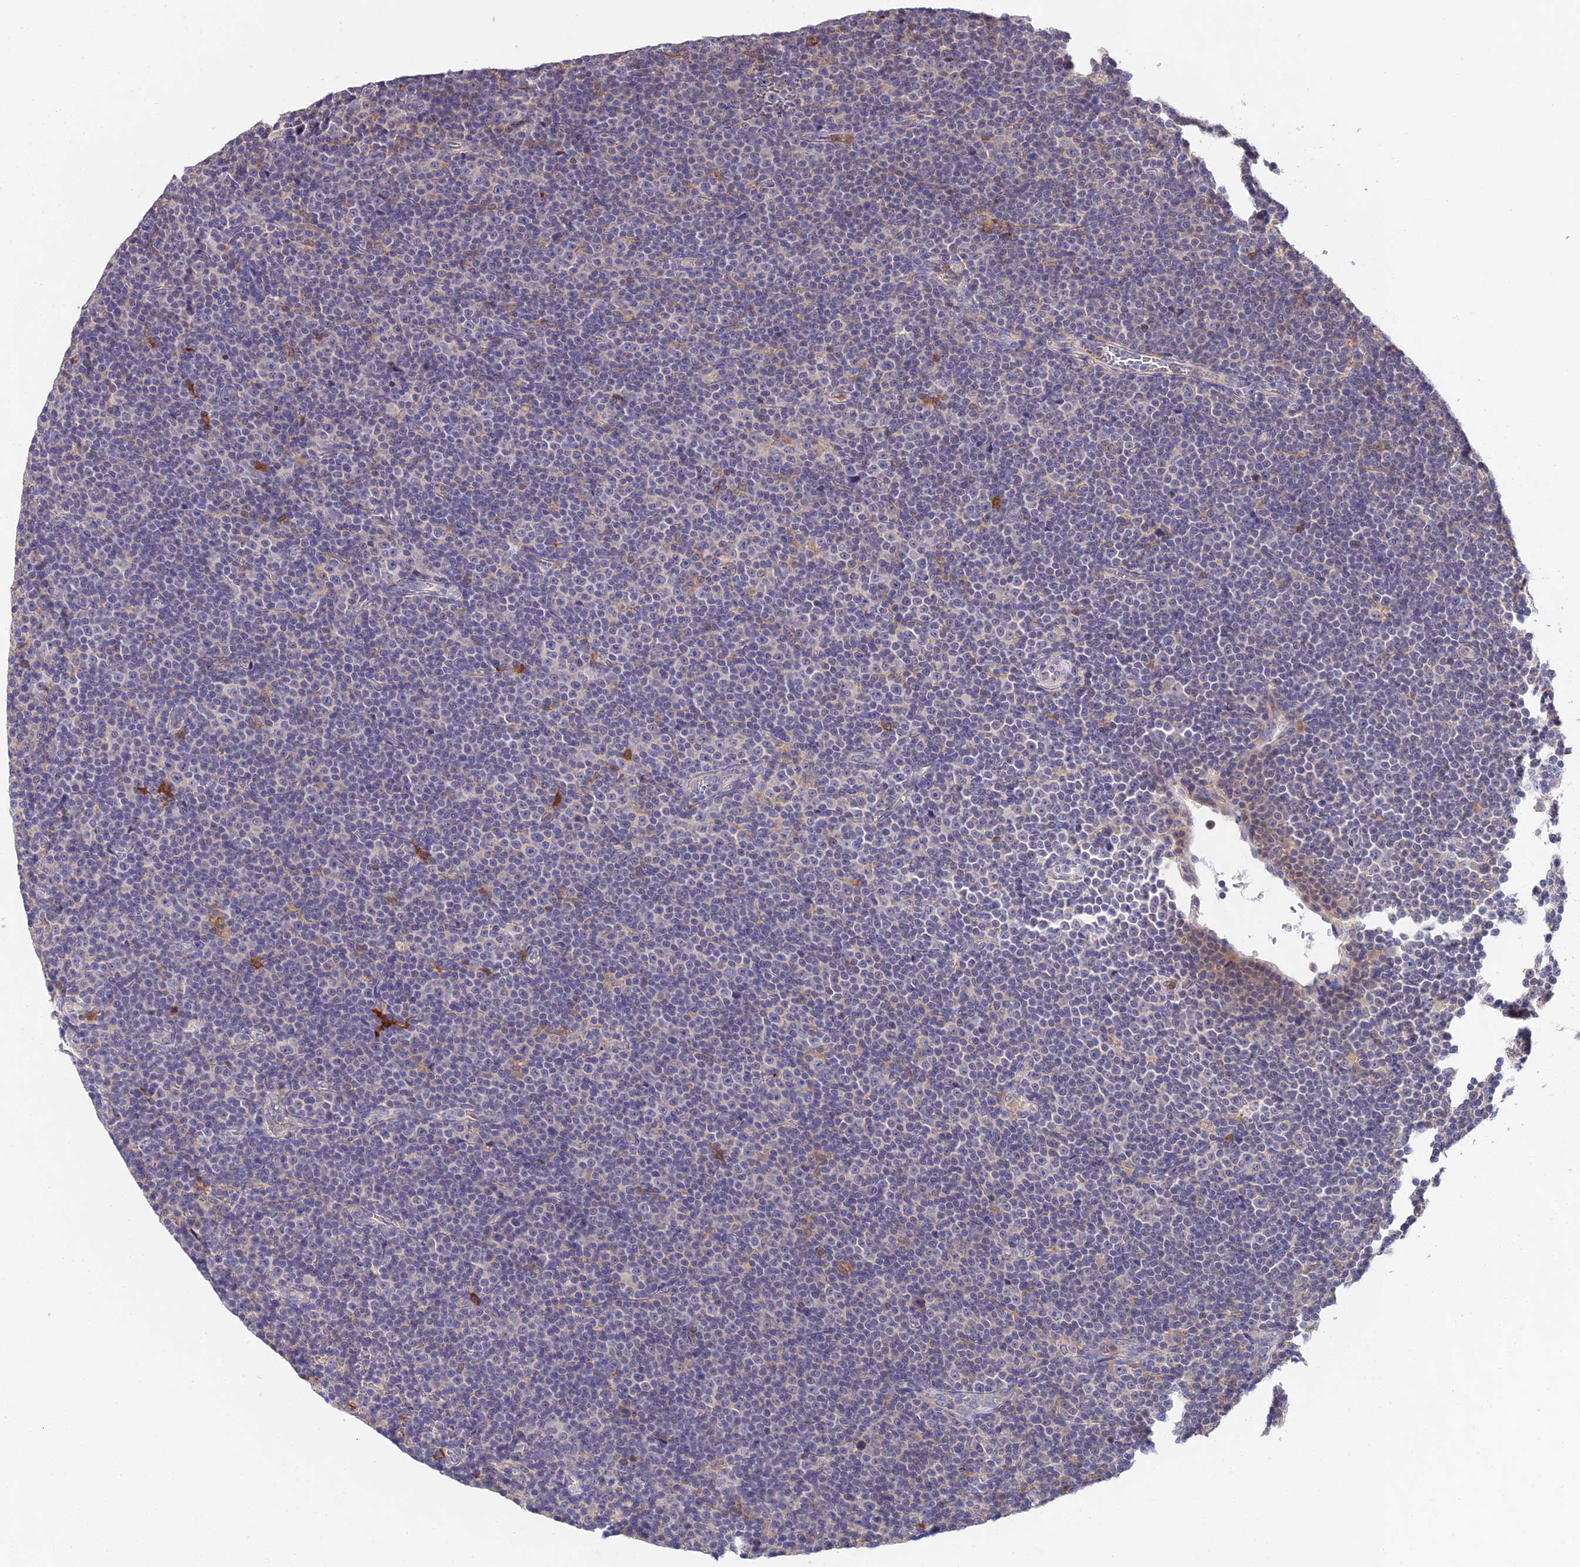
{"staining": {"intensity": "negative", "quantity": "none", "location": "none"}, "tissue": "lymphoma", "cell_type": "Tumor cells", "image_type": "cancer", "snomed": [{"axis": "morphology", "description": "Malignant lymphoma, non-Hodgkin's type, Low grade"}, {"axis": "topography", "description": "Lymph node"}], "caption": "The immunohistochemistry photomicrograph has no significant positivity in tumor cells of low-grade malignant lymphoma, non-Hodgkin's type tissue.", "gene": "FBP1", "patient": {"sex": "female", "age": 67}}